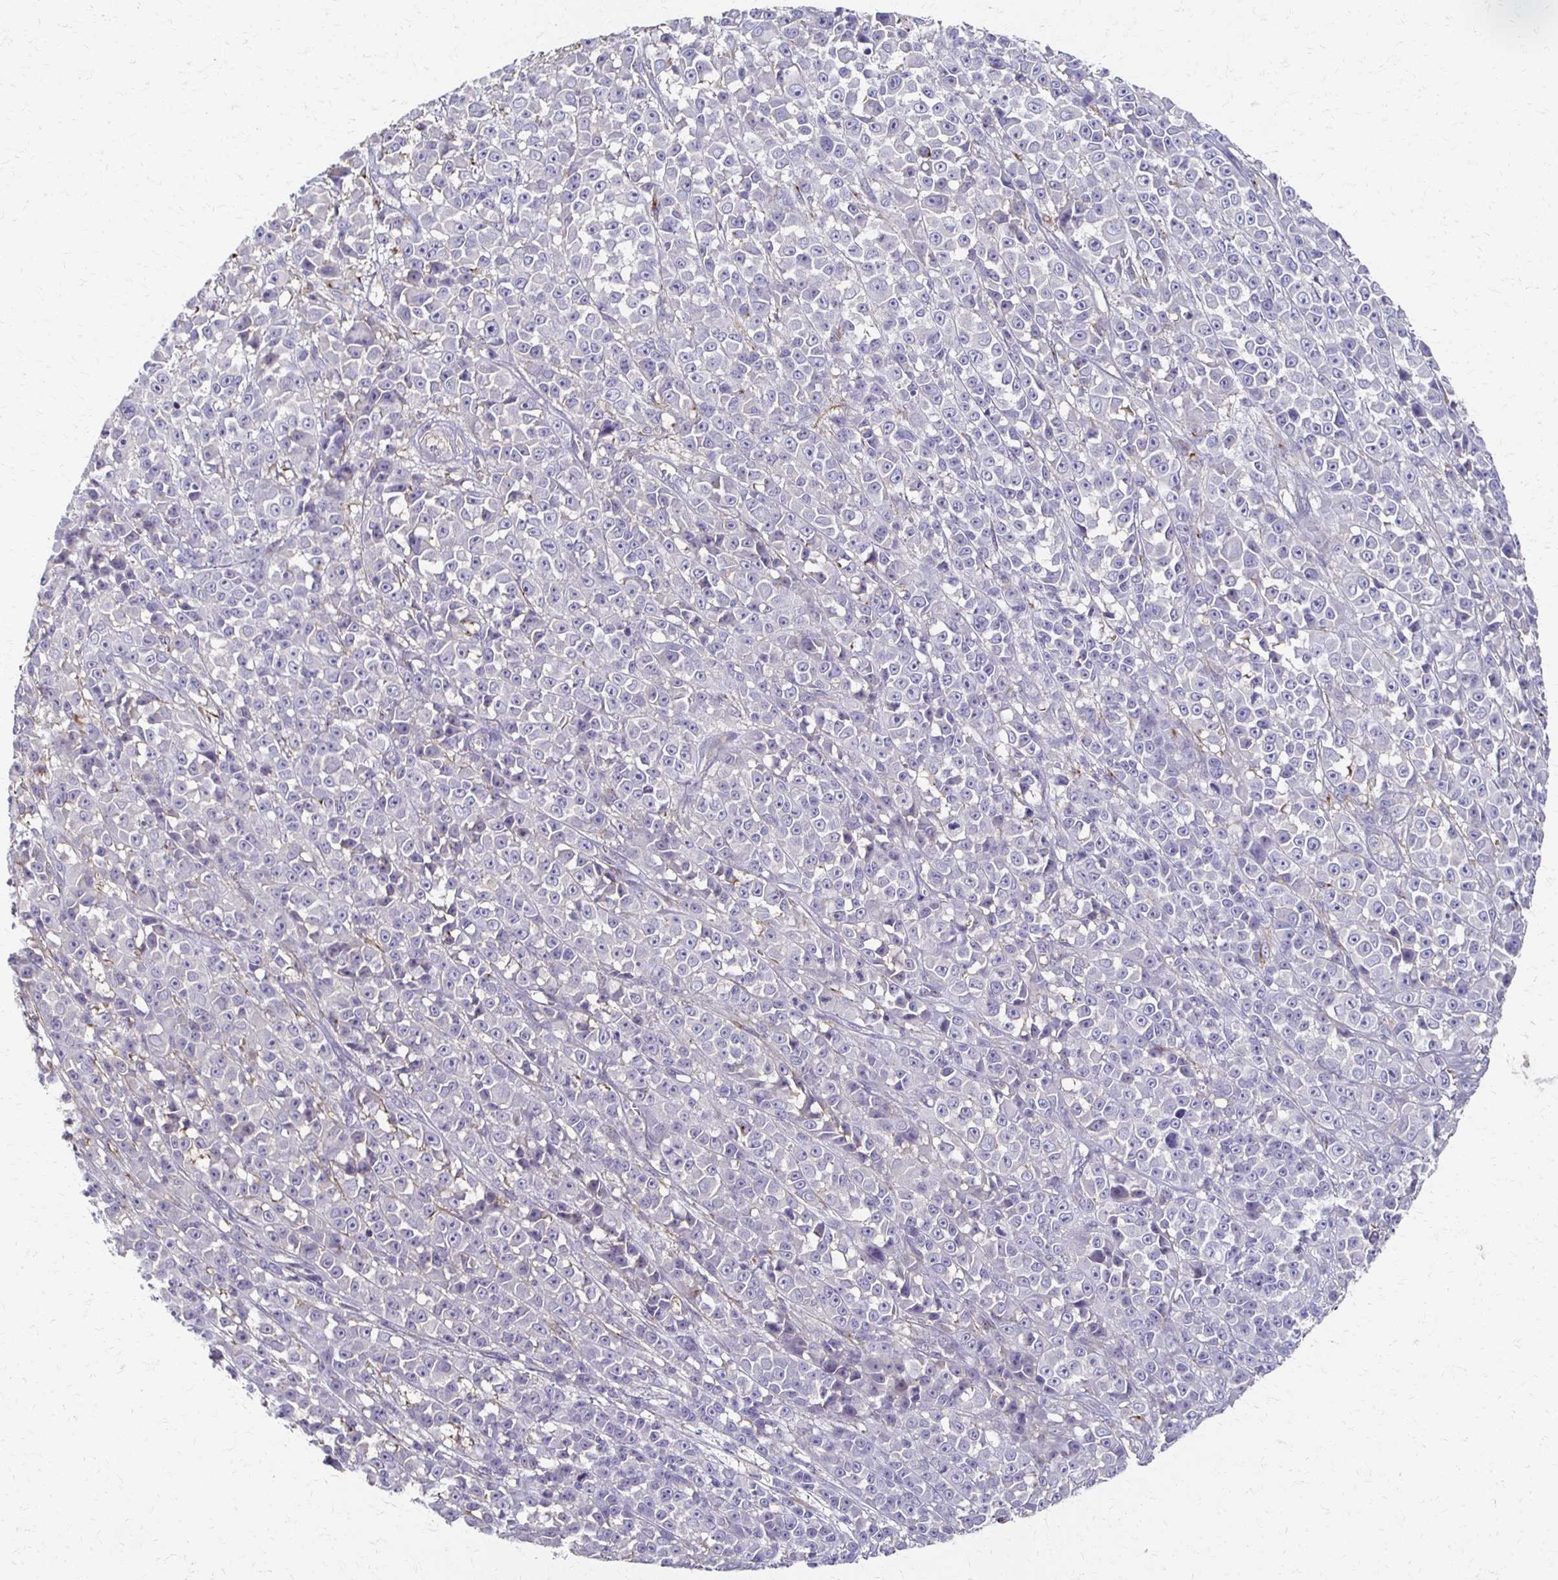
{"staining": {"intensity": "negative", "quantity": "none", "location": "none"}, "tissue": "melanoma", "cell_type": "Tumor cells", "image_type": "cancer", "snomed": [{"axis": "morphology", "description": "Malignant melanoma, NOS"}, {"axis": "topography", "description": "Skin"}, {"axis": "topography", "description": "Skin of back"}], "caption": "Melanoma was stained to show a protein in brown. There is no significant expression in tumor cells.", "gene": "C1QTNF7", "patient": {"sex": "male", "age": 91}}